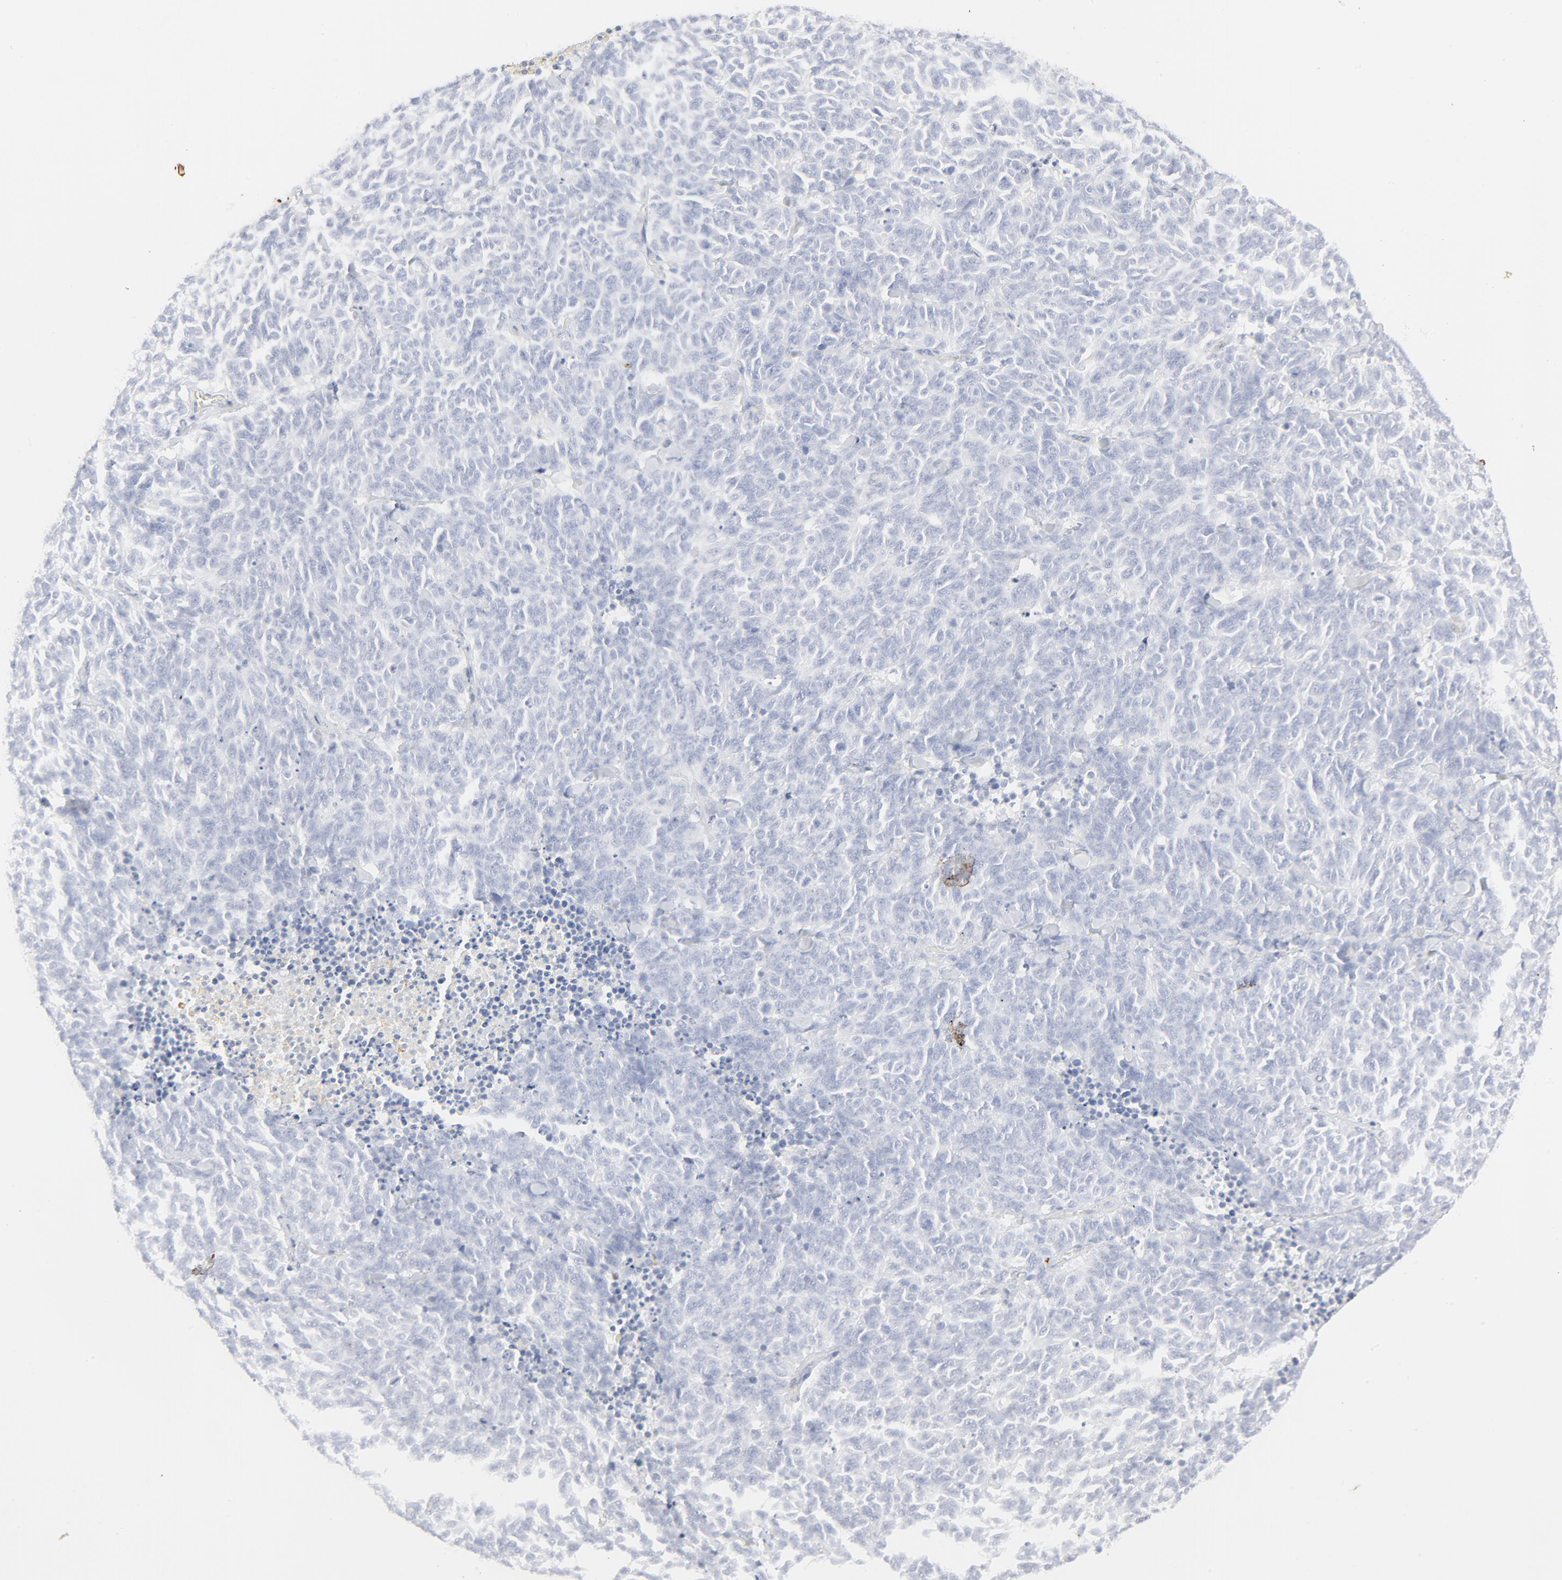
{"staining": {"intensity": "negative", "quantity": "none", "location": "none"}, "tissue": "lung cancer", "cell_type": "Tumor cells", "image_type": "cancer", "snomed": [{"axis": "morphology", "description": "Neoplasm, malignant, NOS"}, {"axis": "topography", "description": "Lung"}], "caption": "Lung cancer (neoplasm (malignant)) stained for a protein using IHC exhibits no positivity tumor cells.", "gene": "CCR7", "patient": {"sex": "female", "age": 58}}